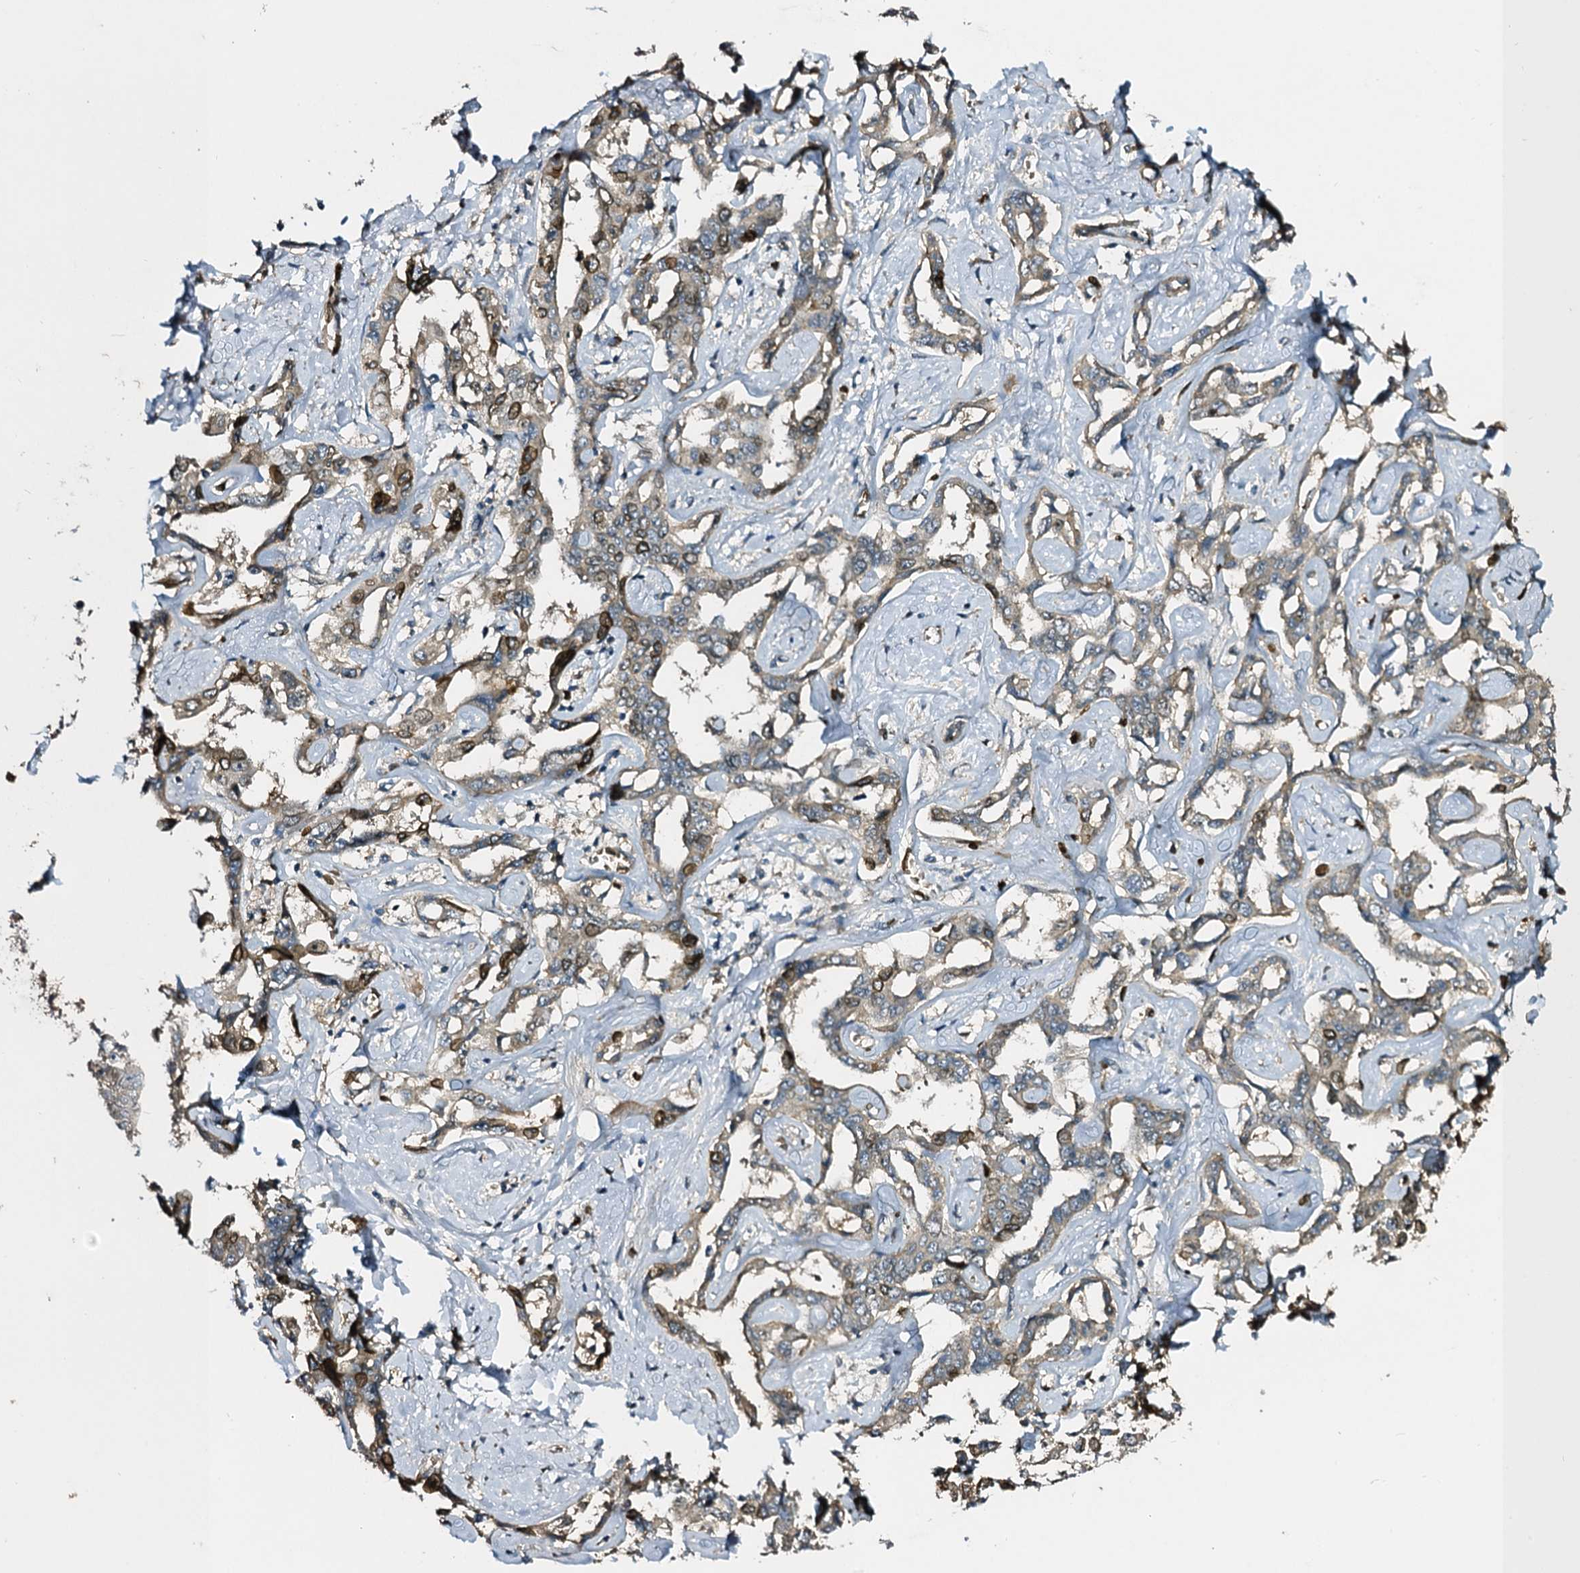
{"staining": {"intensity": "weak", "quantity": "25%-75%", "location": "cytoplasmic/membranous,nuclear"}, "tissue": "liver cancer", "cell_type": "Tumor cells", "image_type": "cancer", "snomed": [{"axis": "morphology", "description": "Cholangiocarcinoma"}, {"axis": "topography", "description": "Liver"}], "caption": "Liver cancer tissue reveals weak cytoplasmic/membranous and nuclear positivity in approximately 25%-75% of tumor cells", "gene": "SLC11A2", "patient": {"sex": "male", "age": 59}}